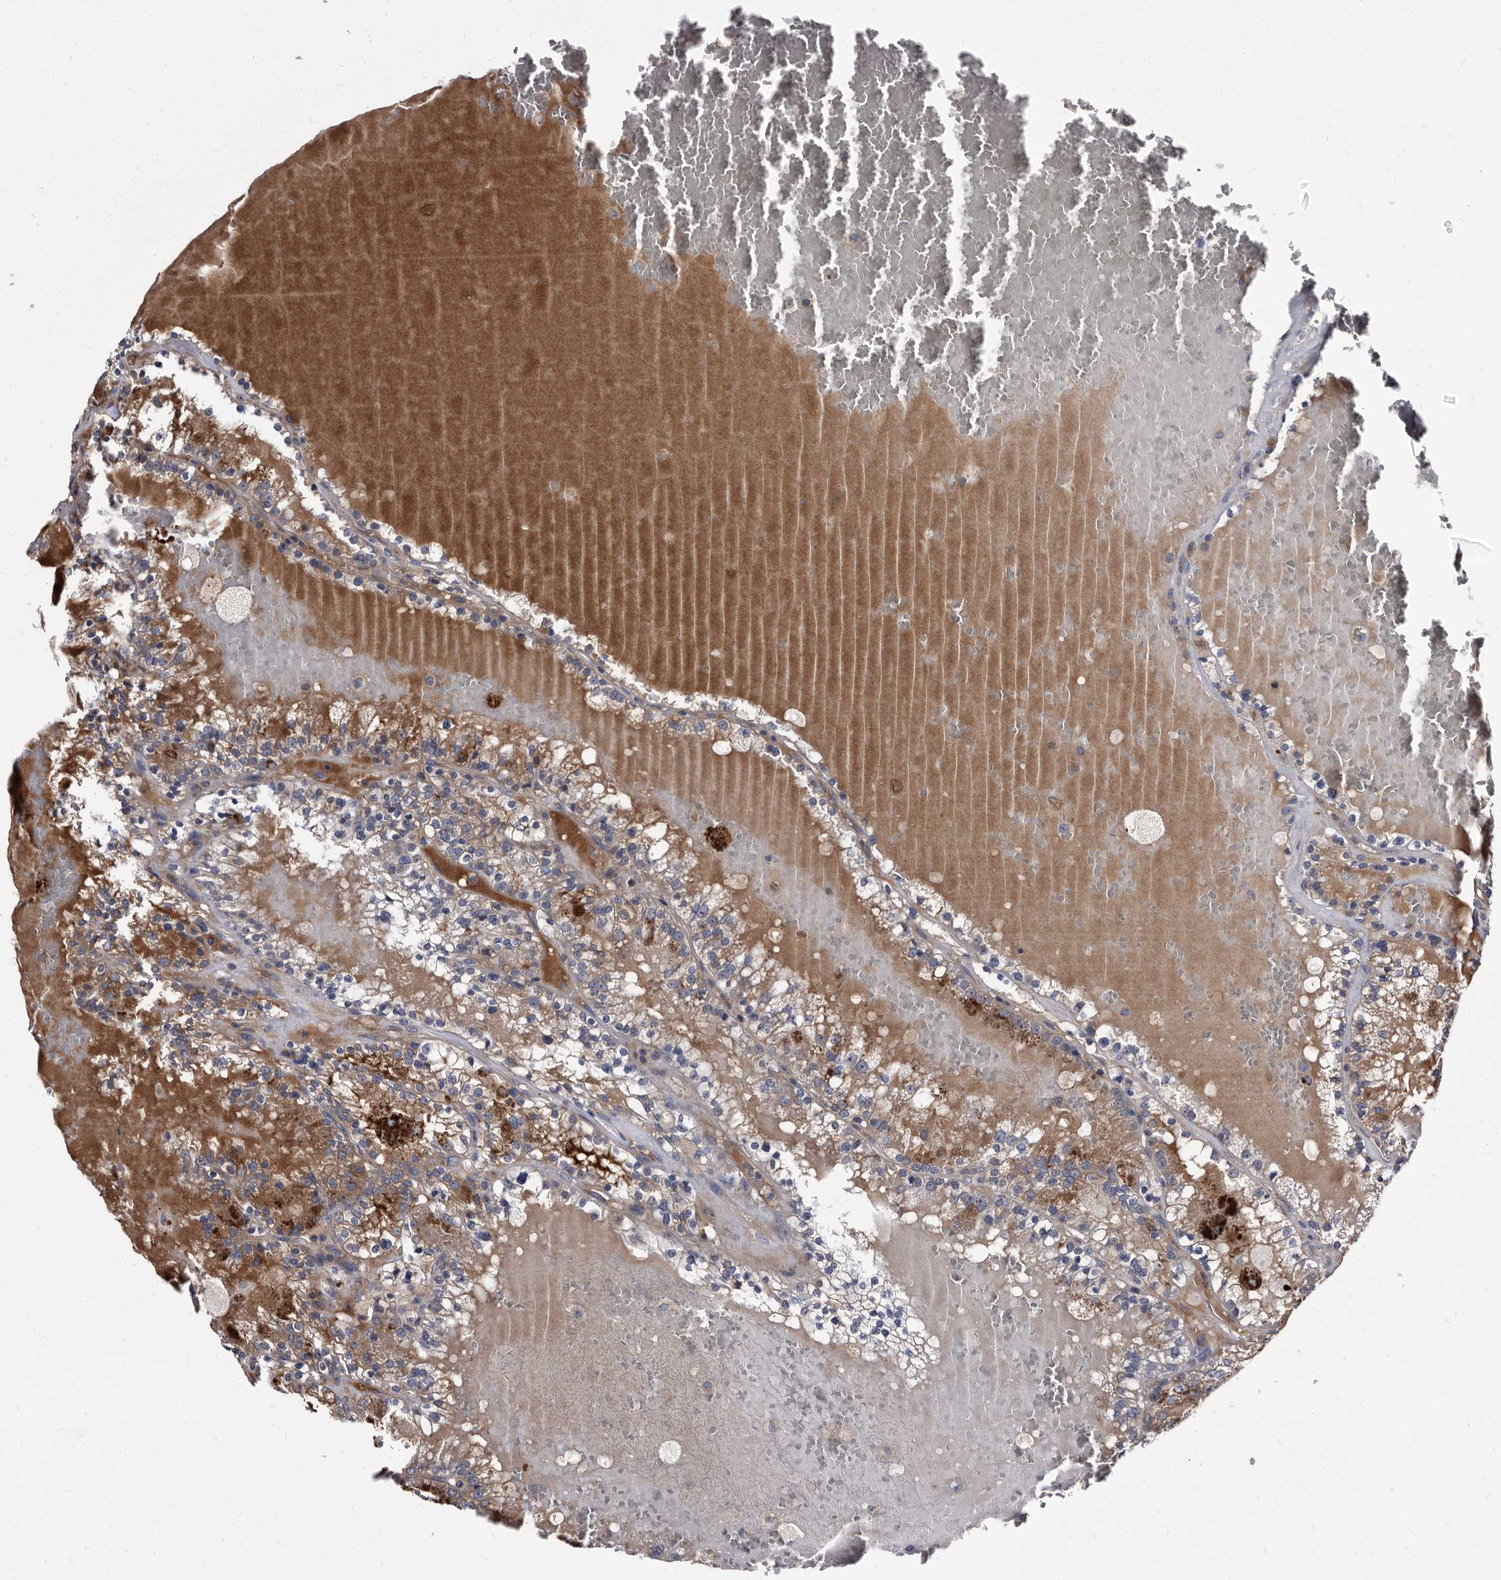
{"staining": {"intensity": "weak", "quantity": "25%-75%", "location": "cytoplasmic/membranous"}, "tissue": "renal cancer", "cell_type": "Tumor cells", "image_type": "cancer", "snomed": [{"axis": "morphology", "description": "Adenocarcinoma, NOS"}, {"axis": "topography", "description": "Kidney"}], "caption": "This photomicrograph exhibits IHC staining of renal adenocarcinoma, with low weak cytoplasmic/membranous staining in about 25%-75% of tumor cells.", "gene": "DTNBP1", "patient": {"sex": "female", "age": 56}}